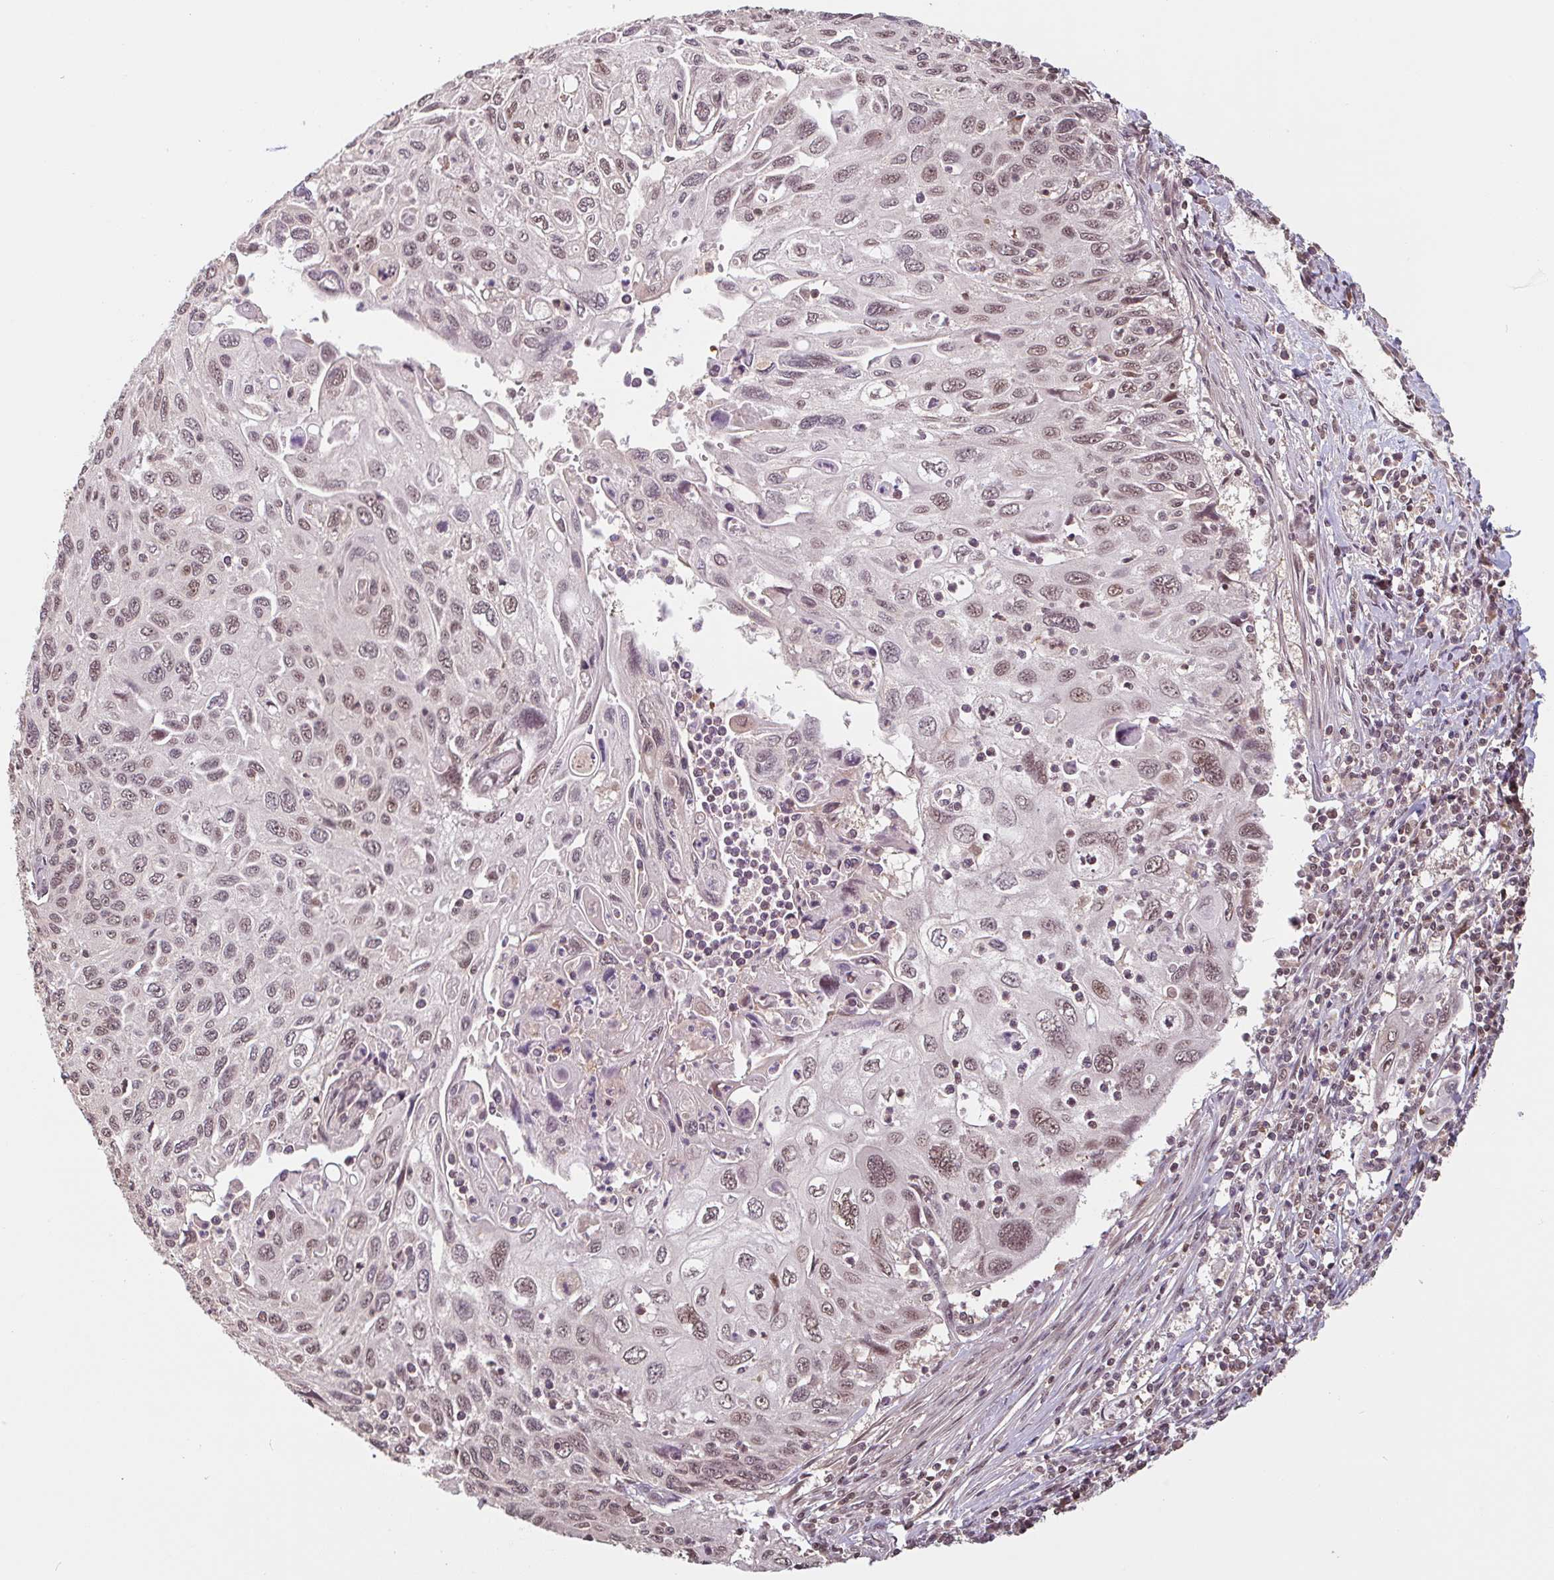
{"staining": {"intensity": "moderate", "quantity": ">75%", "location": "nuclear"}, "tissue": "cervical cancer", "cell_type": "Tumor cells", "image_type": "cancer", "snomed": [{"axis": "morphology", "description": "Squamous cell carcinoma, NOS"}, {"axis": "topography", "description": "Cervix"}], "caption": "IHC (DAB (3,3'-diaminobenzidine)) staining of squamous cell carcinoma (cervical) demonstrates moderate nuclear protein staining in approximately >75% of tumor cells.", "gene": "DR1", "patient": {"sex": "female", "age": 70}}